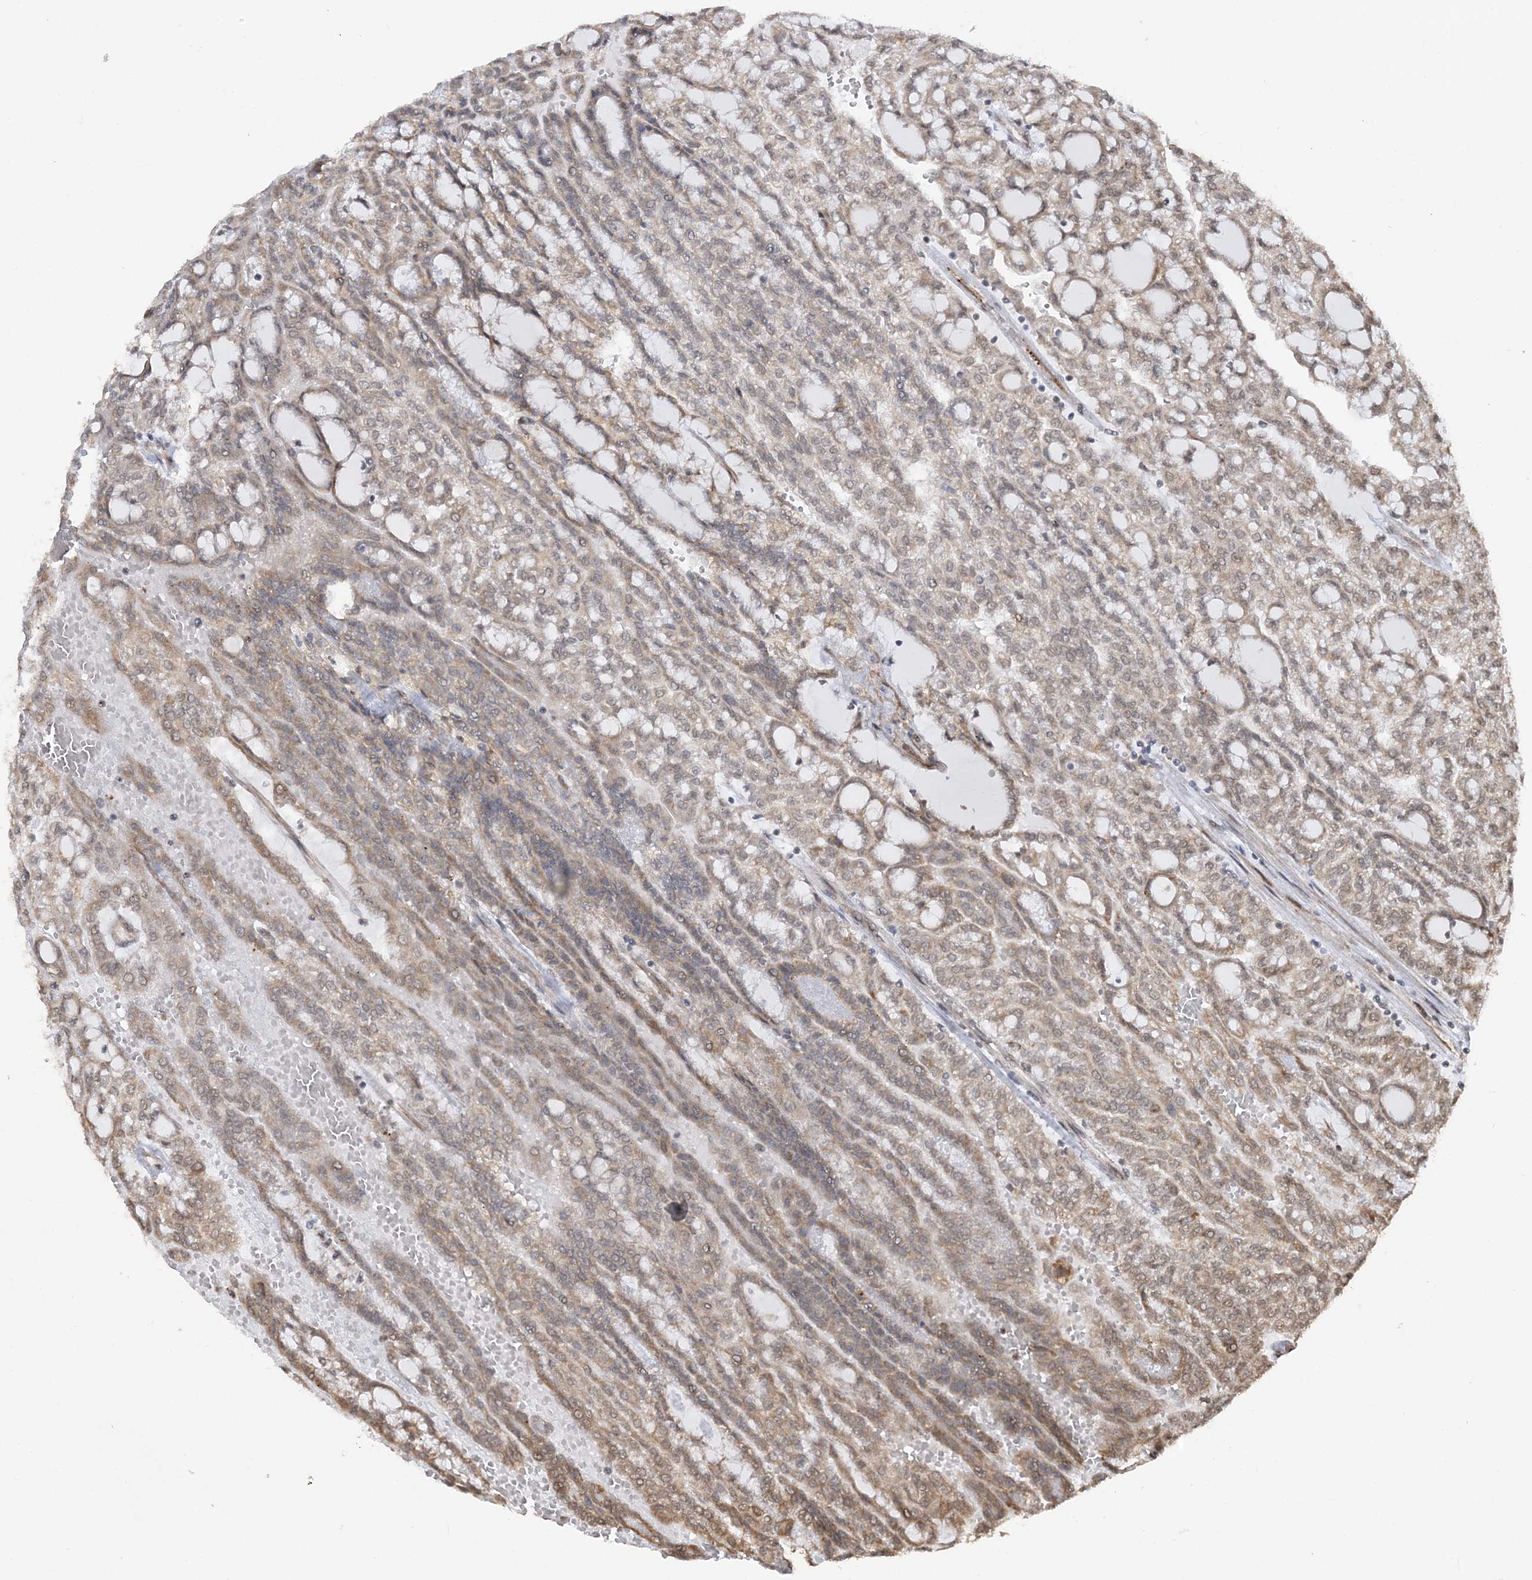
{"staining": {"intensity": "weak", "quantity": ">75%", "location": "cytoplasmic/membranous"}, "tissue": "renal cancer", "cell_type": "Tumor cells", "image_type": "cancer", "snomed": [{"axis": "morphology", "description": "Adenocarcinoma, NOS"}, {"axis": "topography", "description": "Kidney"}], "caption": "Approximately >75% of tumor cells in human renal adenocarcinoma display weak cytoplasmic/membranous protein positivity as visualized by brown immunohistochemical staining.", "gene": "MRPL47", "patient": {"sex": "male", "age": 63}}